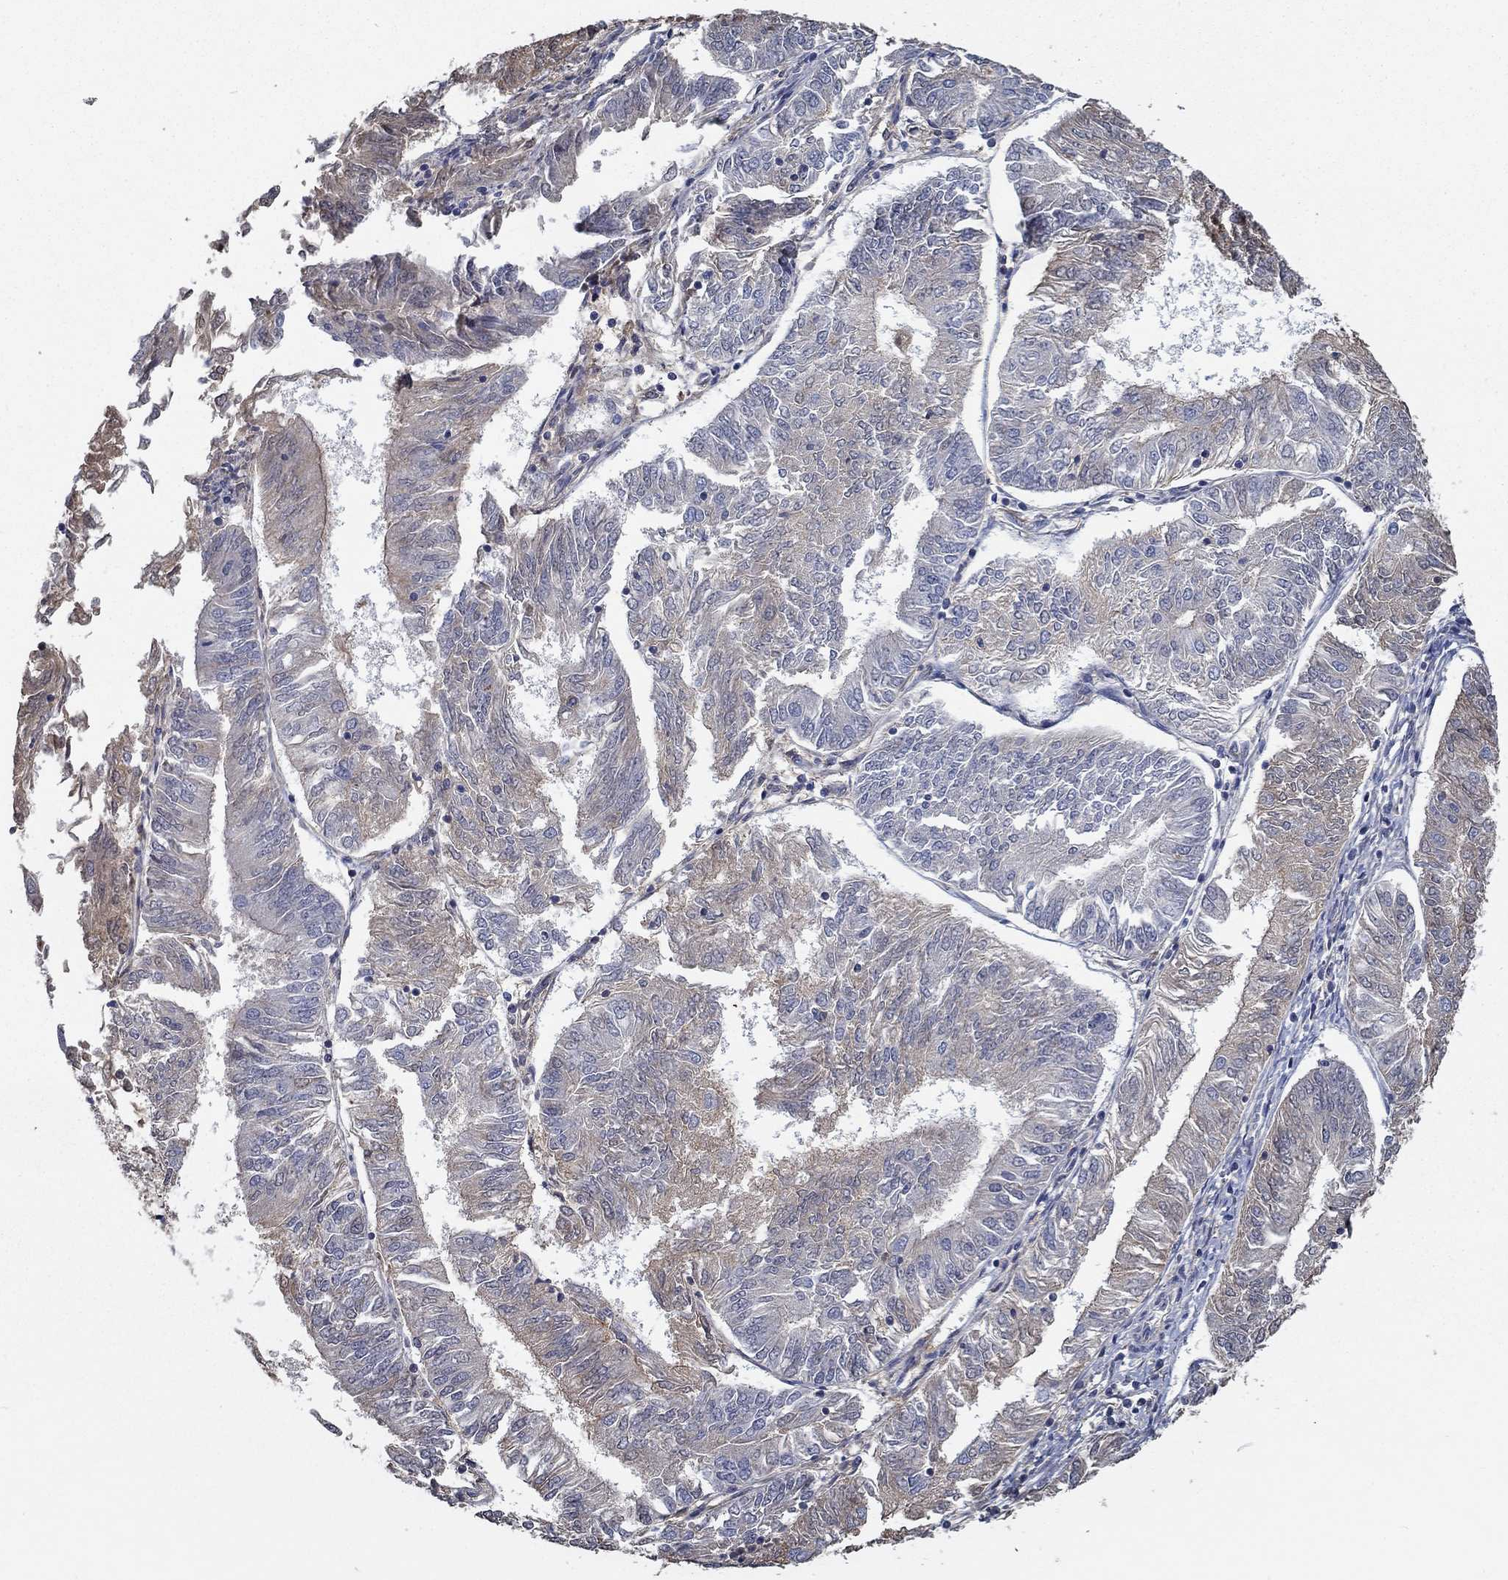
{"staining": {"intensity": "negative", "quantity": "none", "location": "none"}, "tissue": "endometrial cancer", "cell_type": "Tumor cells", "image_type": "cancer", "snomed": [{"axis": "morphology", "description": "Adenocarcinoma, NOS"}, {"axis": "topography", "description": "Endometrium"}], "caption": "A histopathology image of endometrial cancer (adenocarcinoma) stained for a protein demonstrates no brown staining in tumor cells.", "gene": "IL10", "patient": {"sex": "female", "age": 58}}